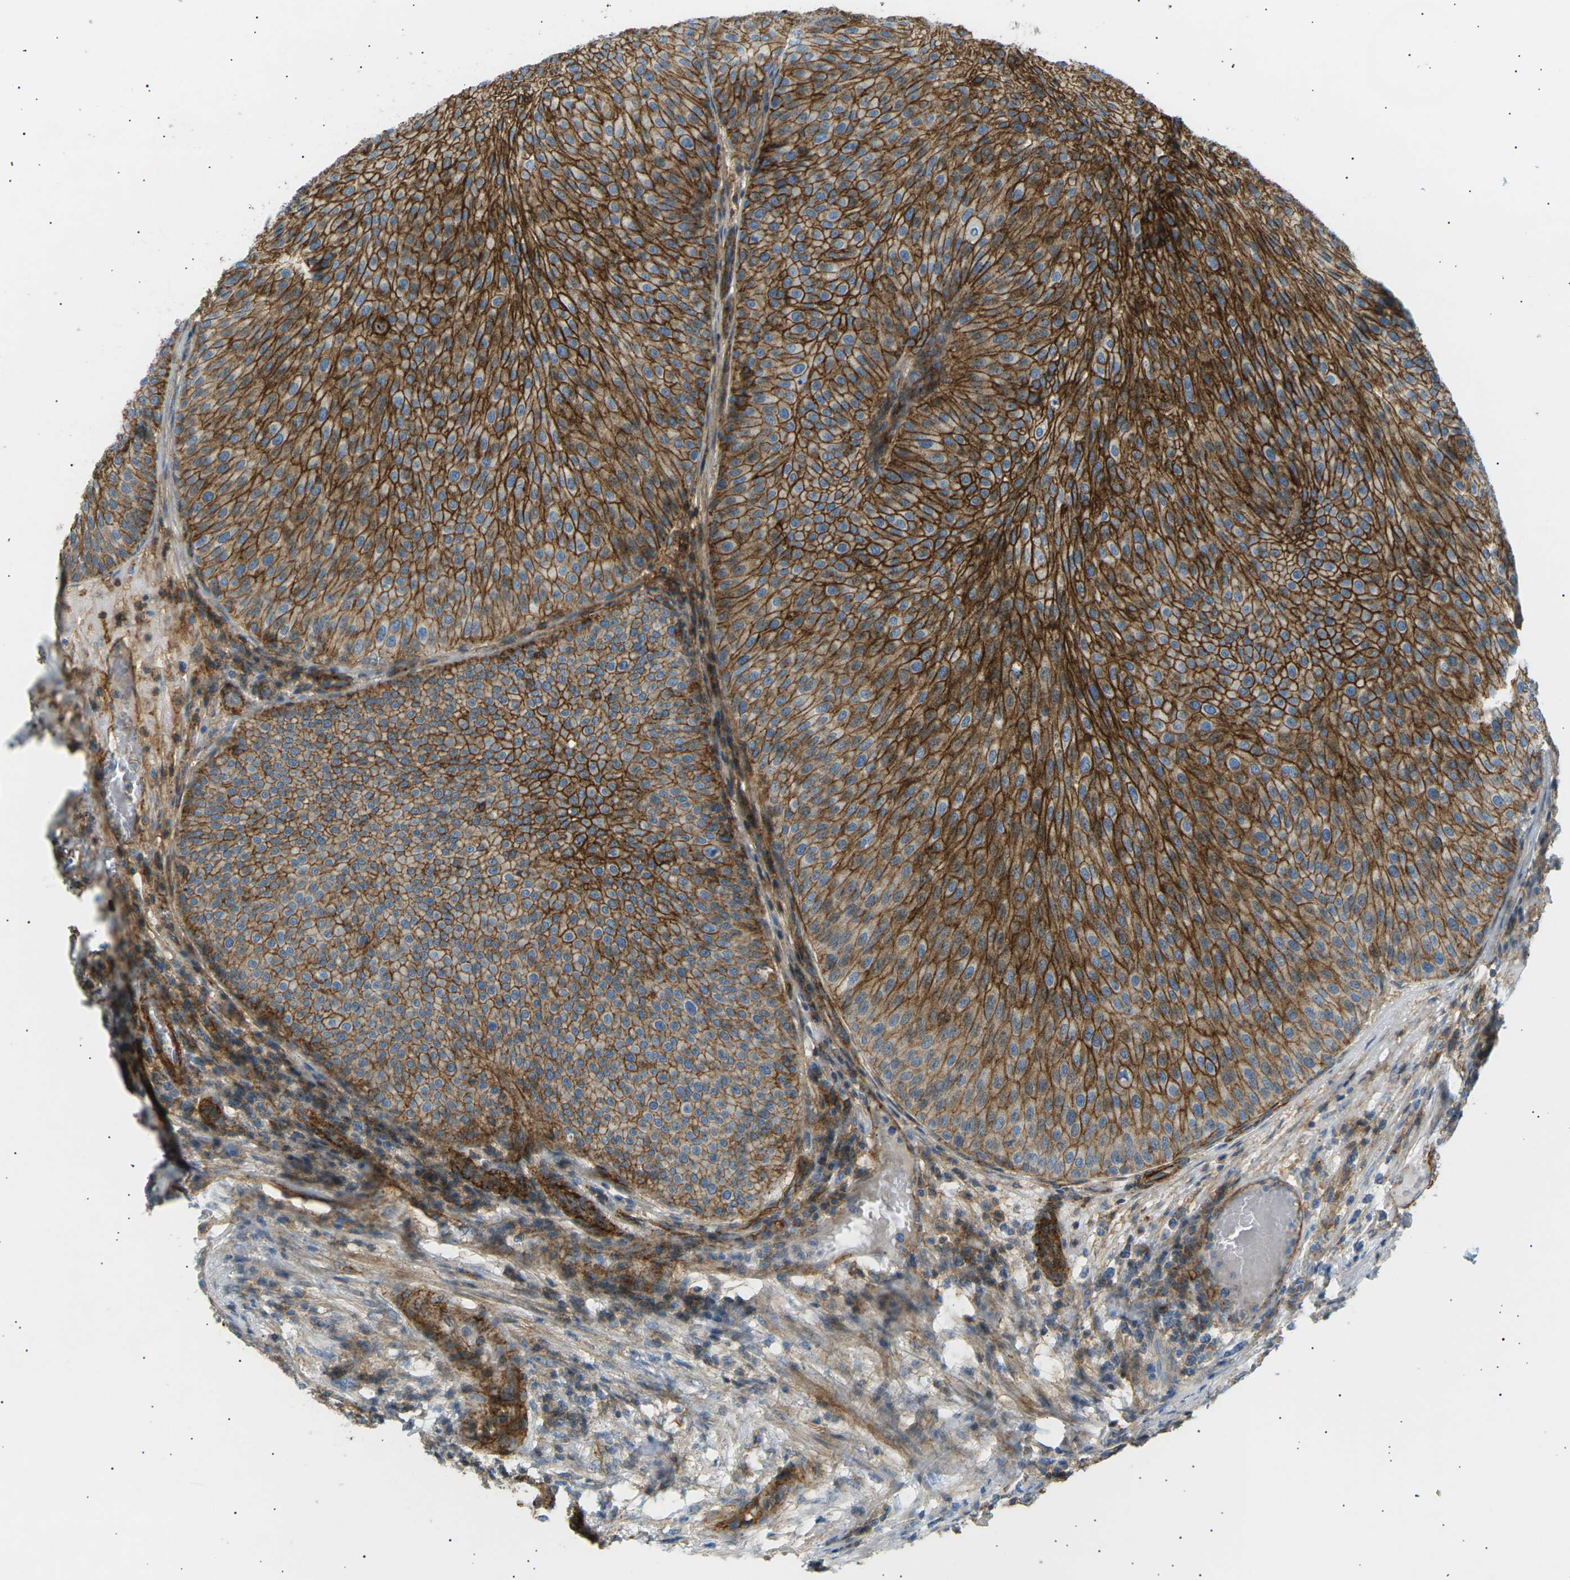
{"staining": {"intensity": "strong", "quantity": ">75%", "location": "cytoplasmic/membranous"}, "tissue": "urothelial cancer", "cell_type": "Tumor cells", "image_type": "cancer", "snomed": [{"axis": "morphology", "description": "Urothelial carcinoma, Low grade"}, {"axis": "topography", "description": "Smooth muscle"}, {"axis": "topography", "description": "Urinary bladder"}], "caption": "Protein staining of urothelial cancer tissue exhibits strong cytoplasmic/membranous positivity in approximately >75% of tumor cells.", "gene": "ATP2B4", "patient": {"sex": "male", "age": 60}}